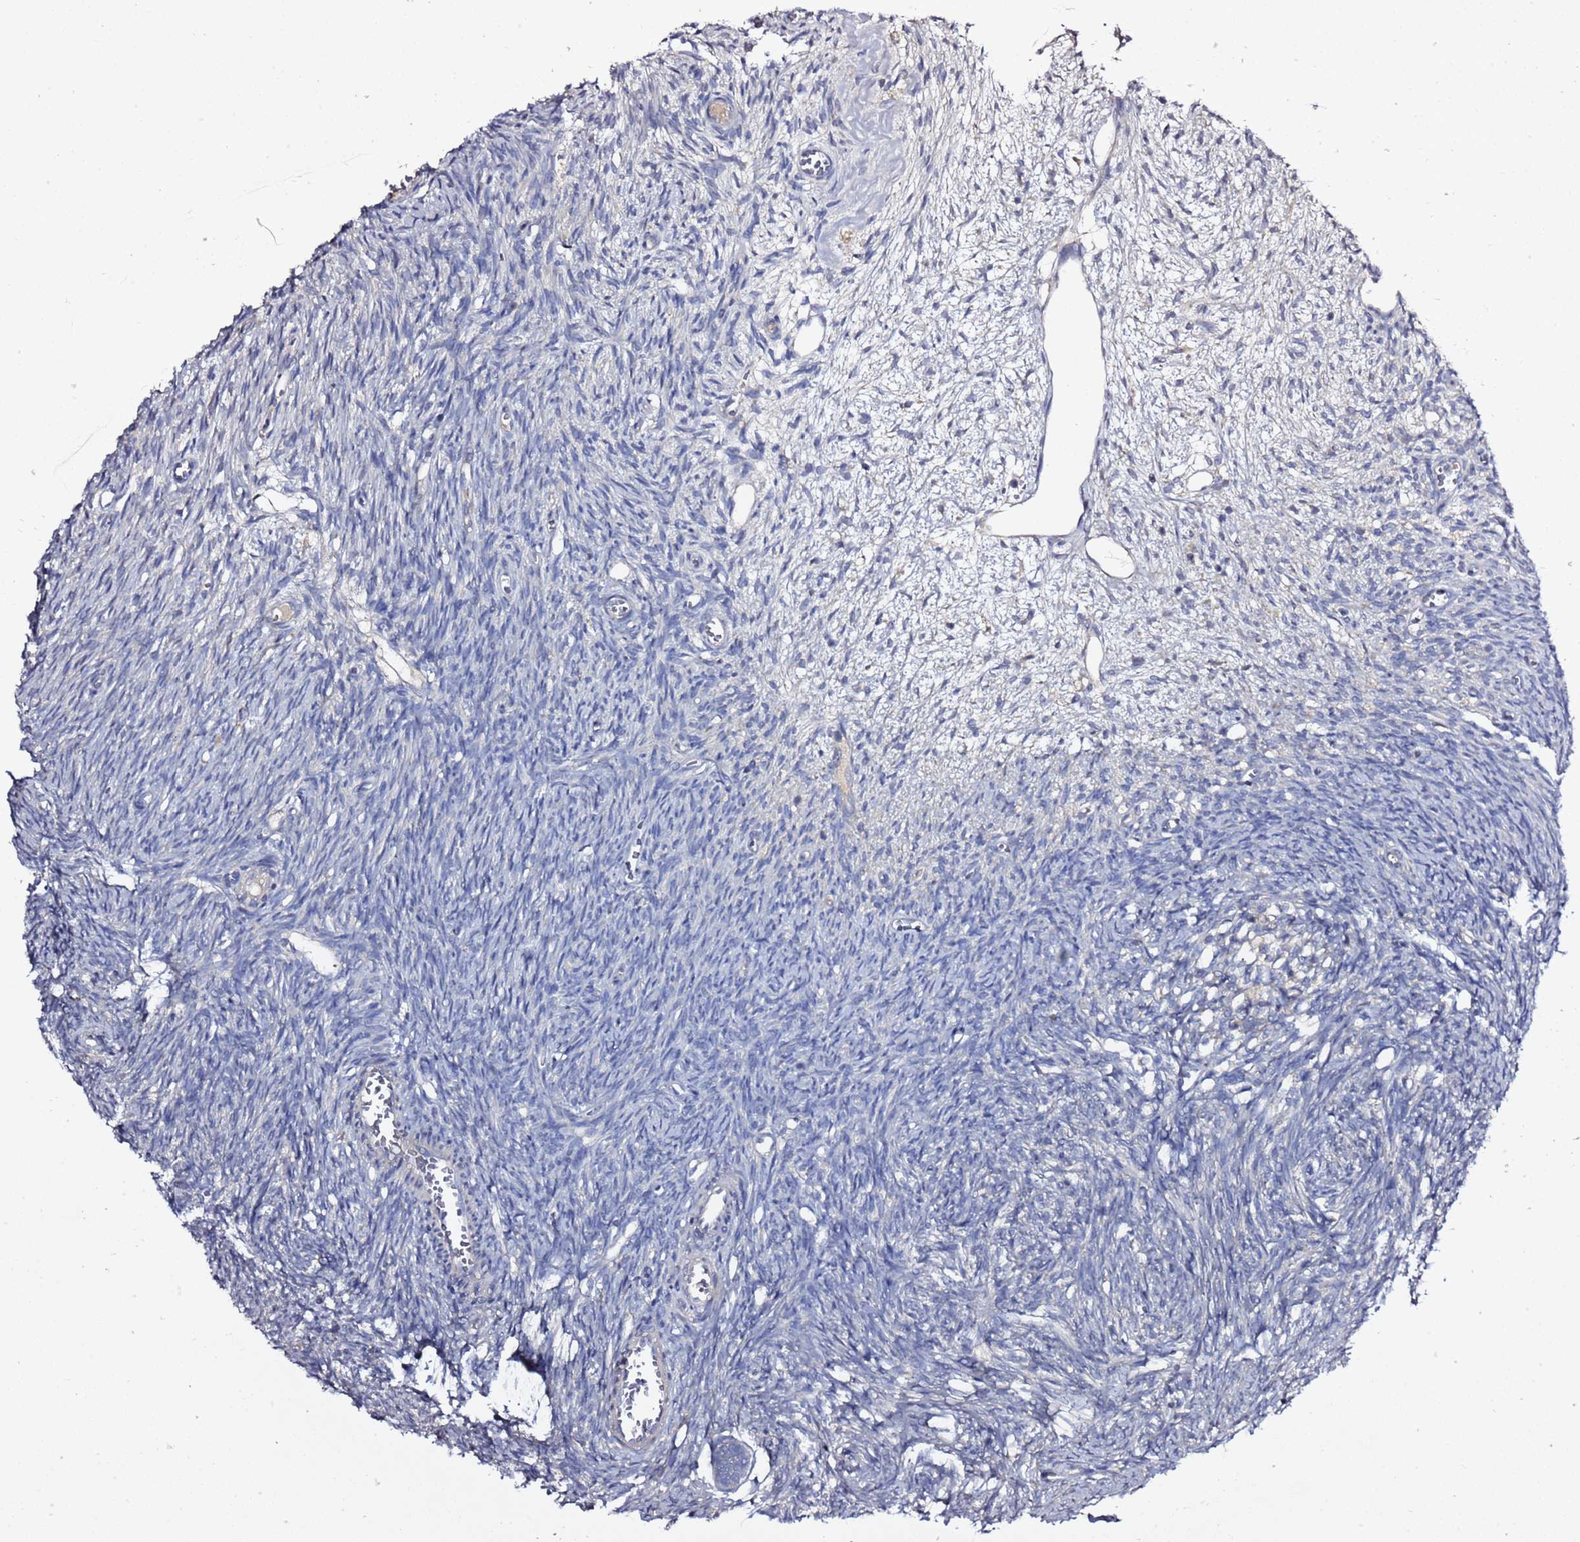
{"staining": {"intensity": "negative", "quantity": "none", "location": "none"}, "tissue": "ovary", "cell_type": "Follicle cells", "image_type": "normal", "snomed": [{"axis": "morphology", "description": "Normal tissue, NOS"}, {"axis": "topography", "description": "Ovary"}], "caption": "Follicle cells are negative for protein expression in benign human ovary. Nuclei are stained in blue.", "gene": "RABL2A", "patient": {"sex": "female", "age": 44}}